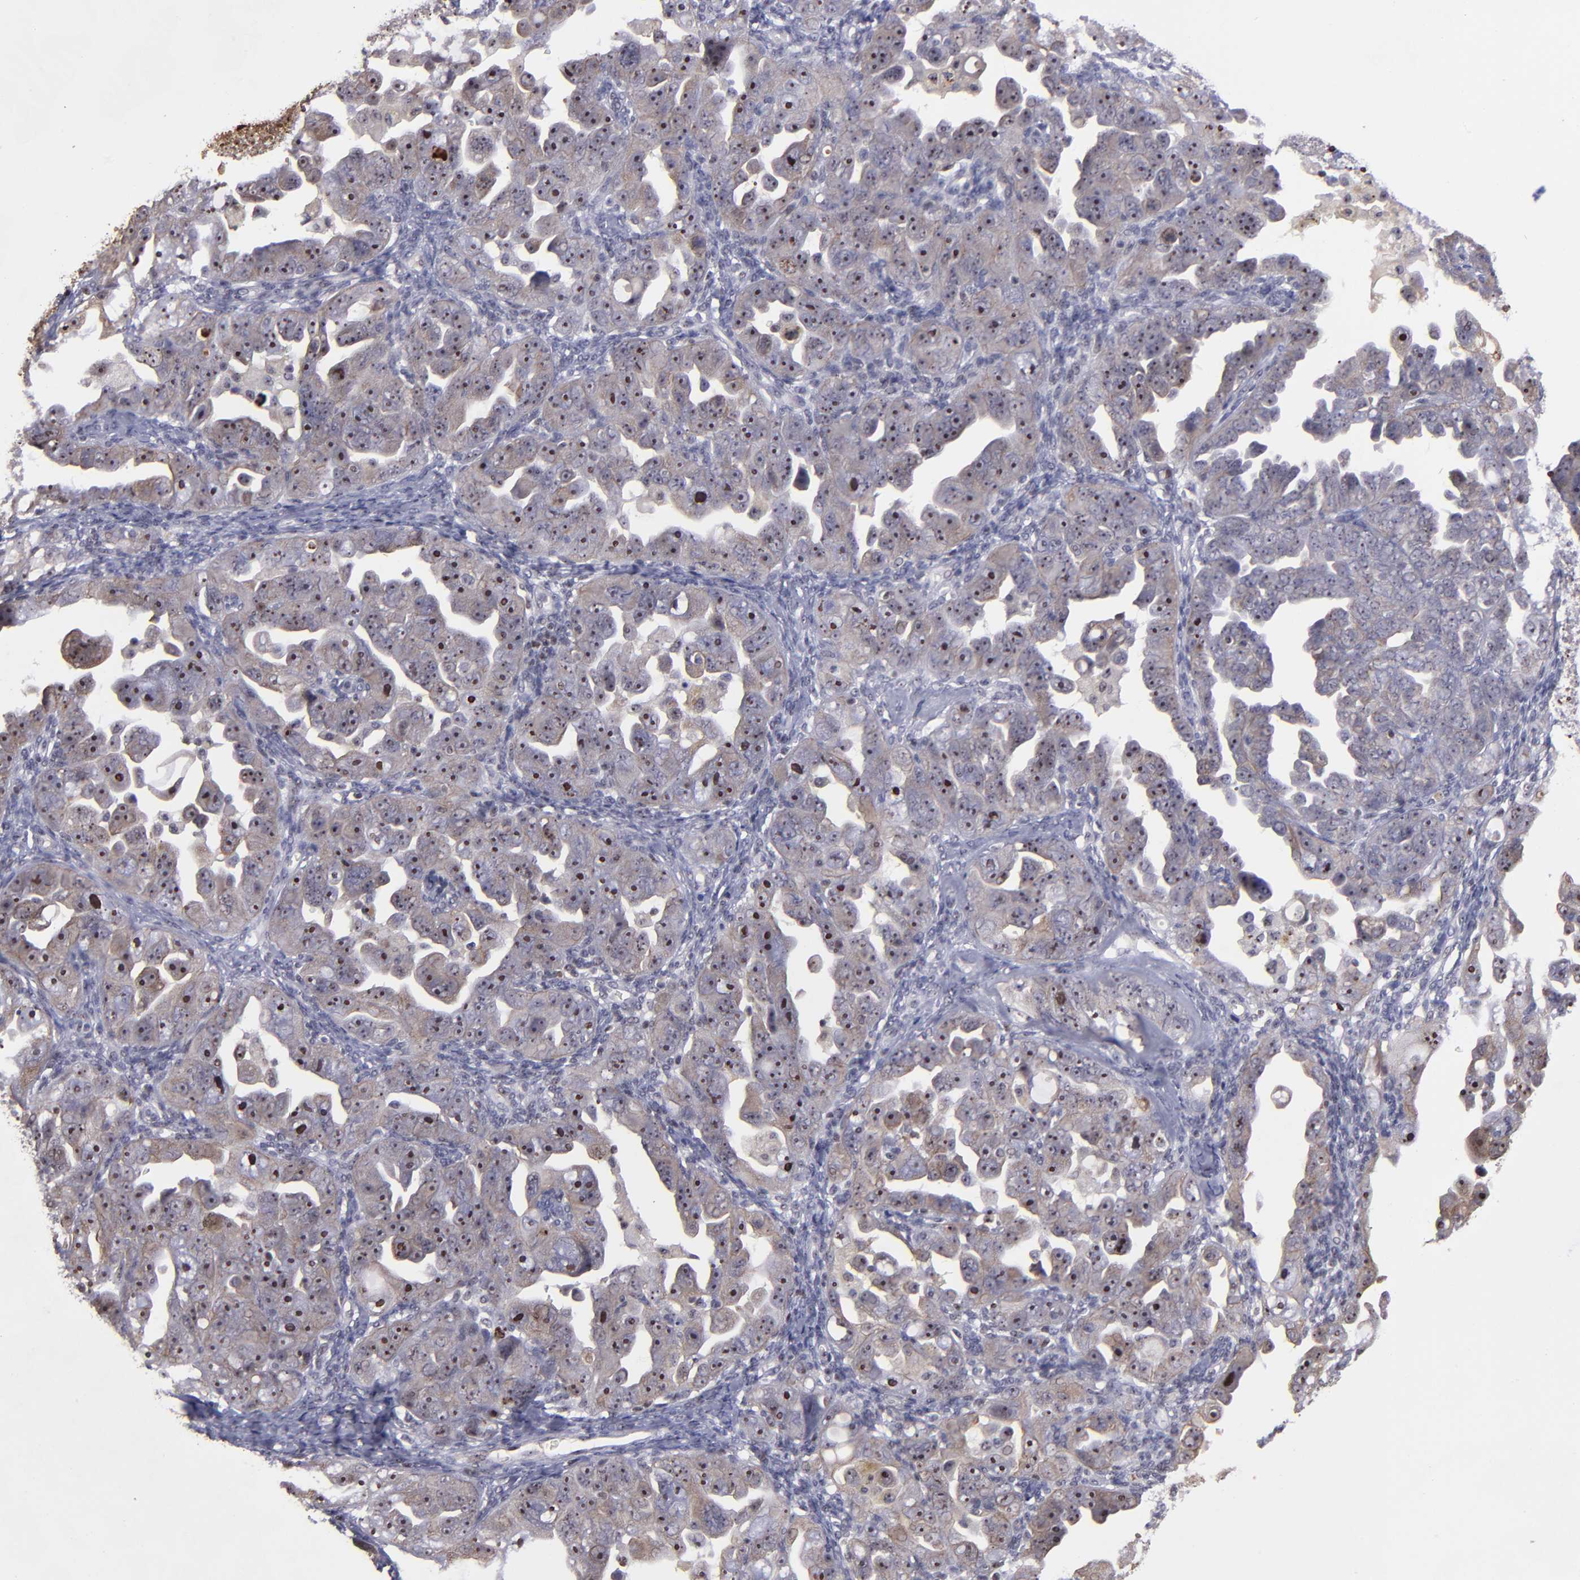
{"staining": {"intensity": "moderate", "quantity": "25%-75%", "location": "cytoplasmic/membranous,nuclear"}, "tissue": "ovarian cancer", "cell_type": "Tumor cells", "image_type": "cancer", "snomed": [{"axis": "morphology", "description": "Cystadenocarcinoma, serous, NOS"}, {"axis": "topography", "description": "Ovary"}], "caption": "Moderate cytoplasmic/membranous and nuclear positivity for a protein is seen in about 25%-75% of tumor cells of ovarian cancer (serous cystadenocarcinoma) using immunohistochemistry (IHC).", "gene": "DDX24", "patient": {"sex": "female", "age": 66}}